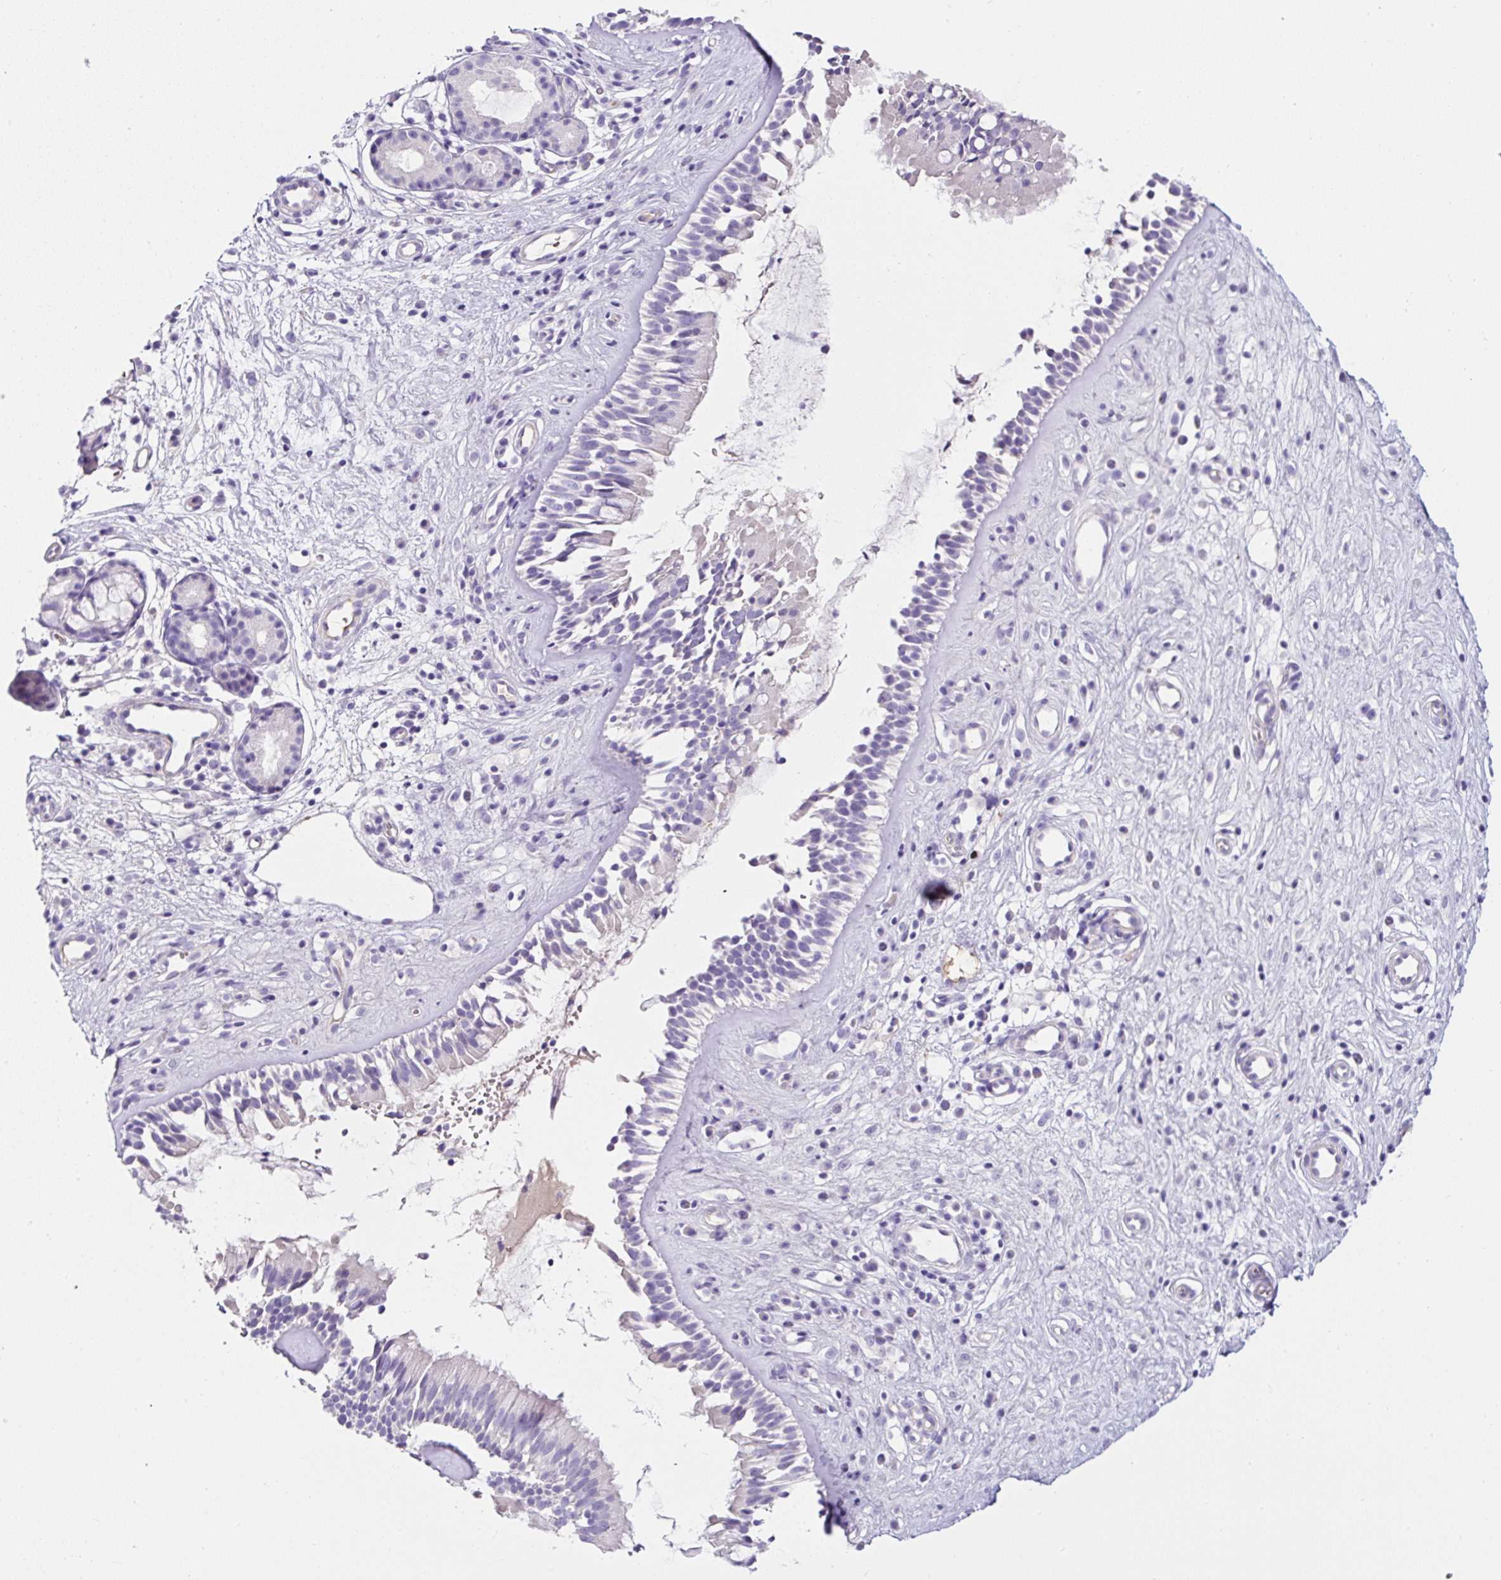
{"staining": {"intensity": "negative", "quantity": "none", "location": "none"}, "tissue": "nasopharynx", "cell_type": "Respiratory epithelial cells", "image_type": "normal", "snomed": [{"axis": "morphology", "description": "Normal tissue, NOS"}, {"axis": "topography", "description": "Nasopharynx"}], "caption": "Image shows no significant protein staining in respiratory epithelial cells of unremarkable nasopharynx. Brightfield microscopy of immunohistochemistry stained with DAB (3,3'-diaminobenzidine) (brown) and hematoxylin (blue), captured at high magnification.", "gene": "OR14A2", "patient": {"sex": "male", "age": 32}}